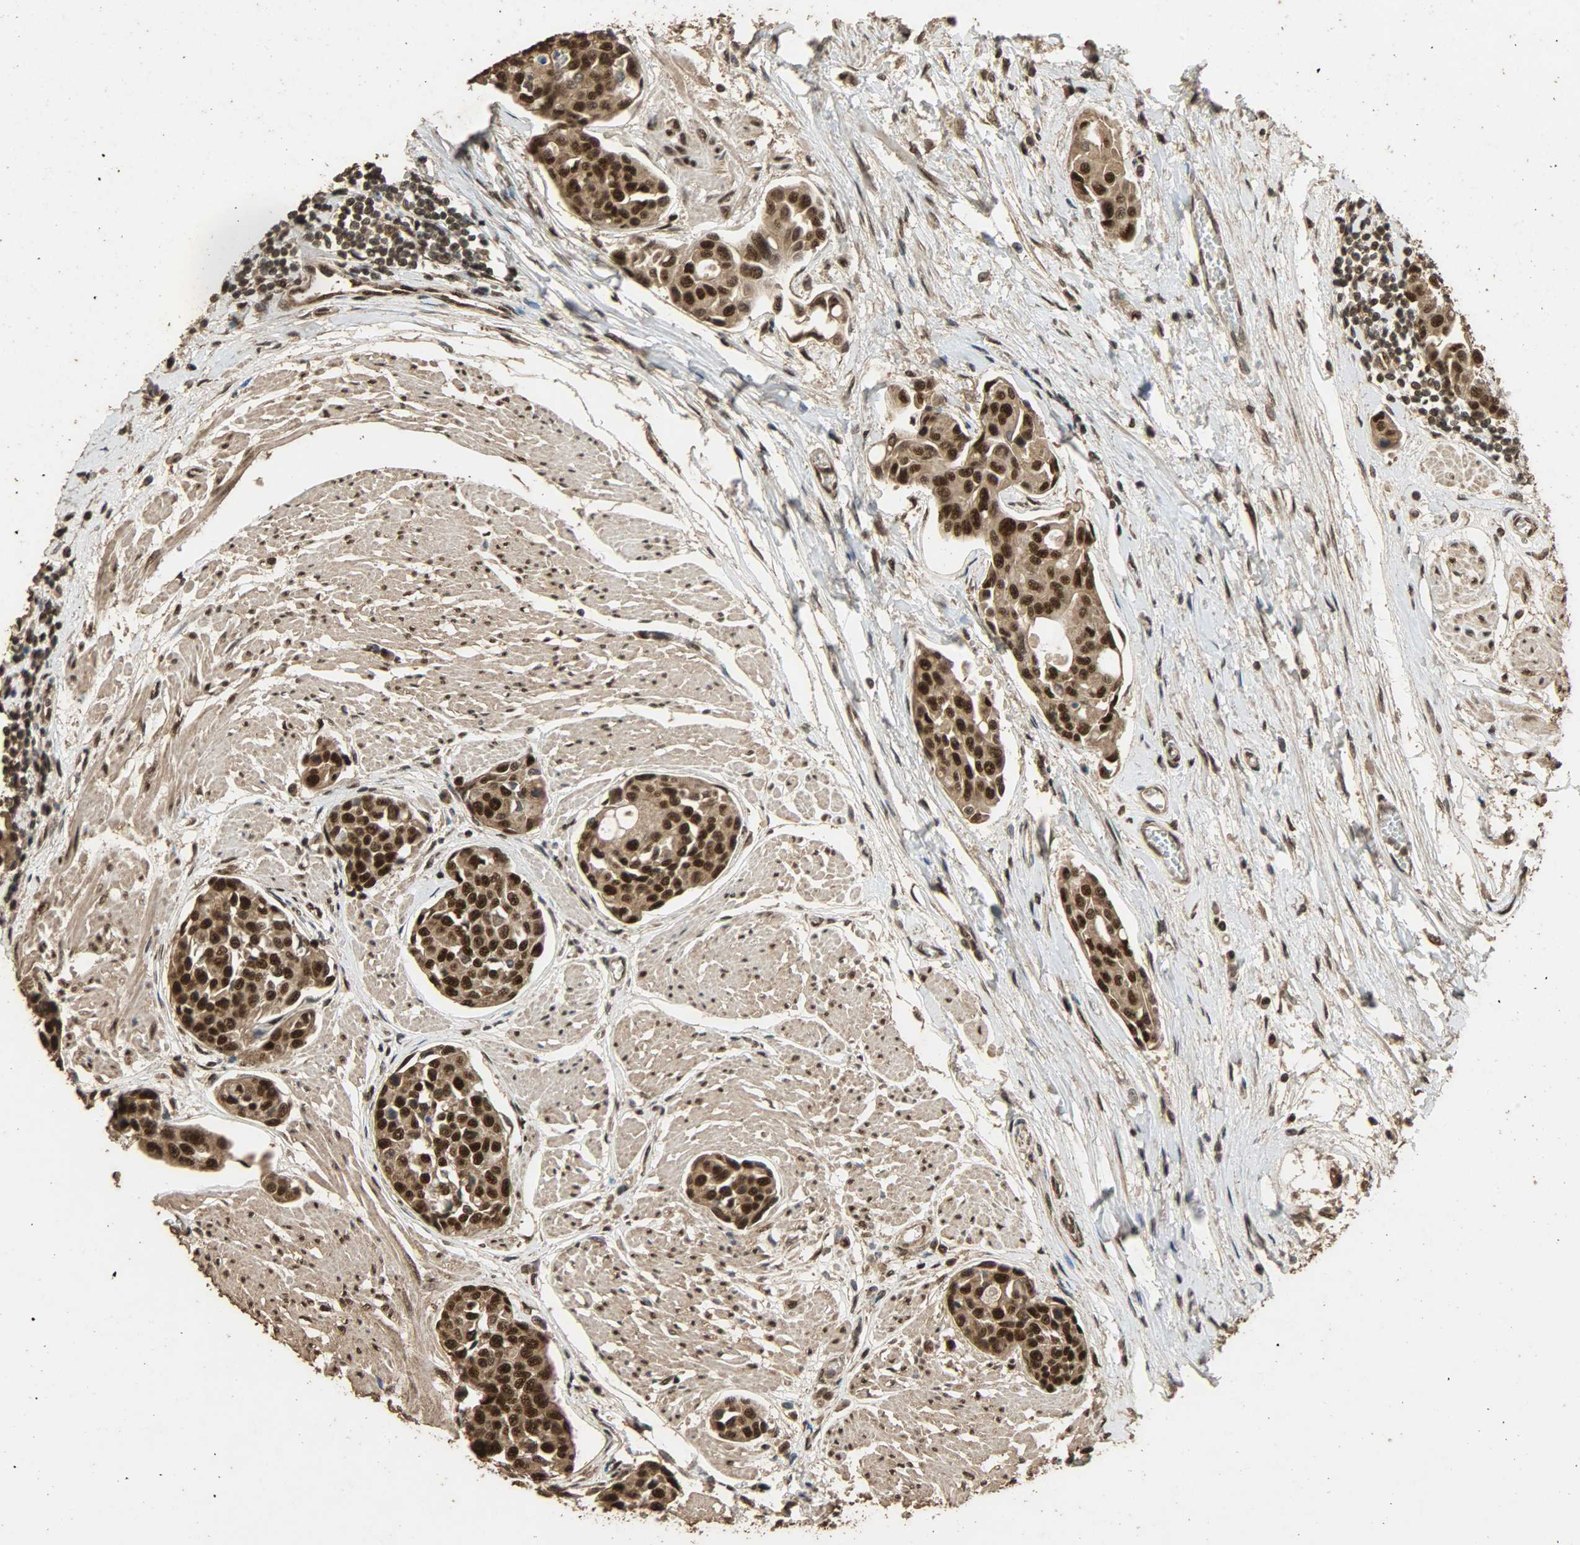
{"staining": {"intensity": "strong", "quantity": ">75%", "location": "cytoplasmic/membranous,nuclear"}, "tissue": "urothelial cancer", "cell_type": "Tumor cells", "image_type": "cancer", "snomed": [{"axis": "morphology", "description": "Urothelial carcinoma, High grade"}, {"axis": "topography", "description": "Urinary bladder"}], "caption": "Urothelial cancer stained with immunohistochemistry demonstrates strong cytoplasmic/membranous and nuclear expression in approximately >75% of tumor cells.", "gene": "CCNT2", "patient": {"sex": "male", "age": 78}}